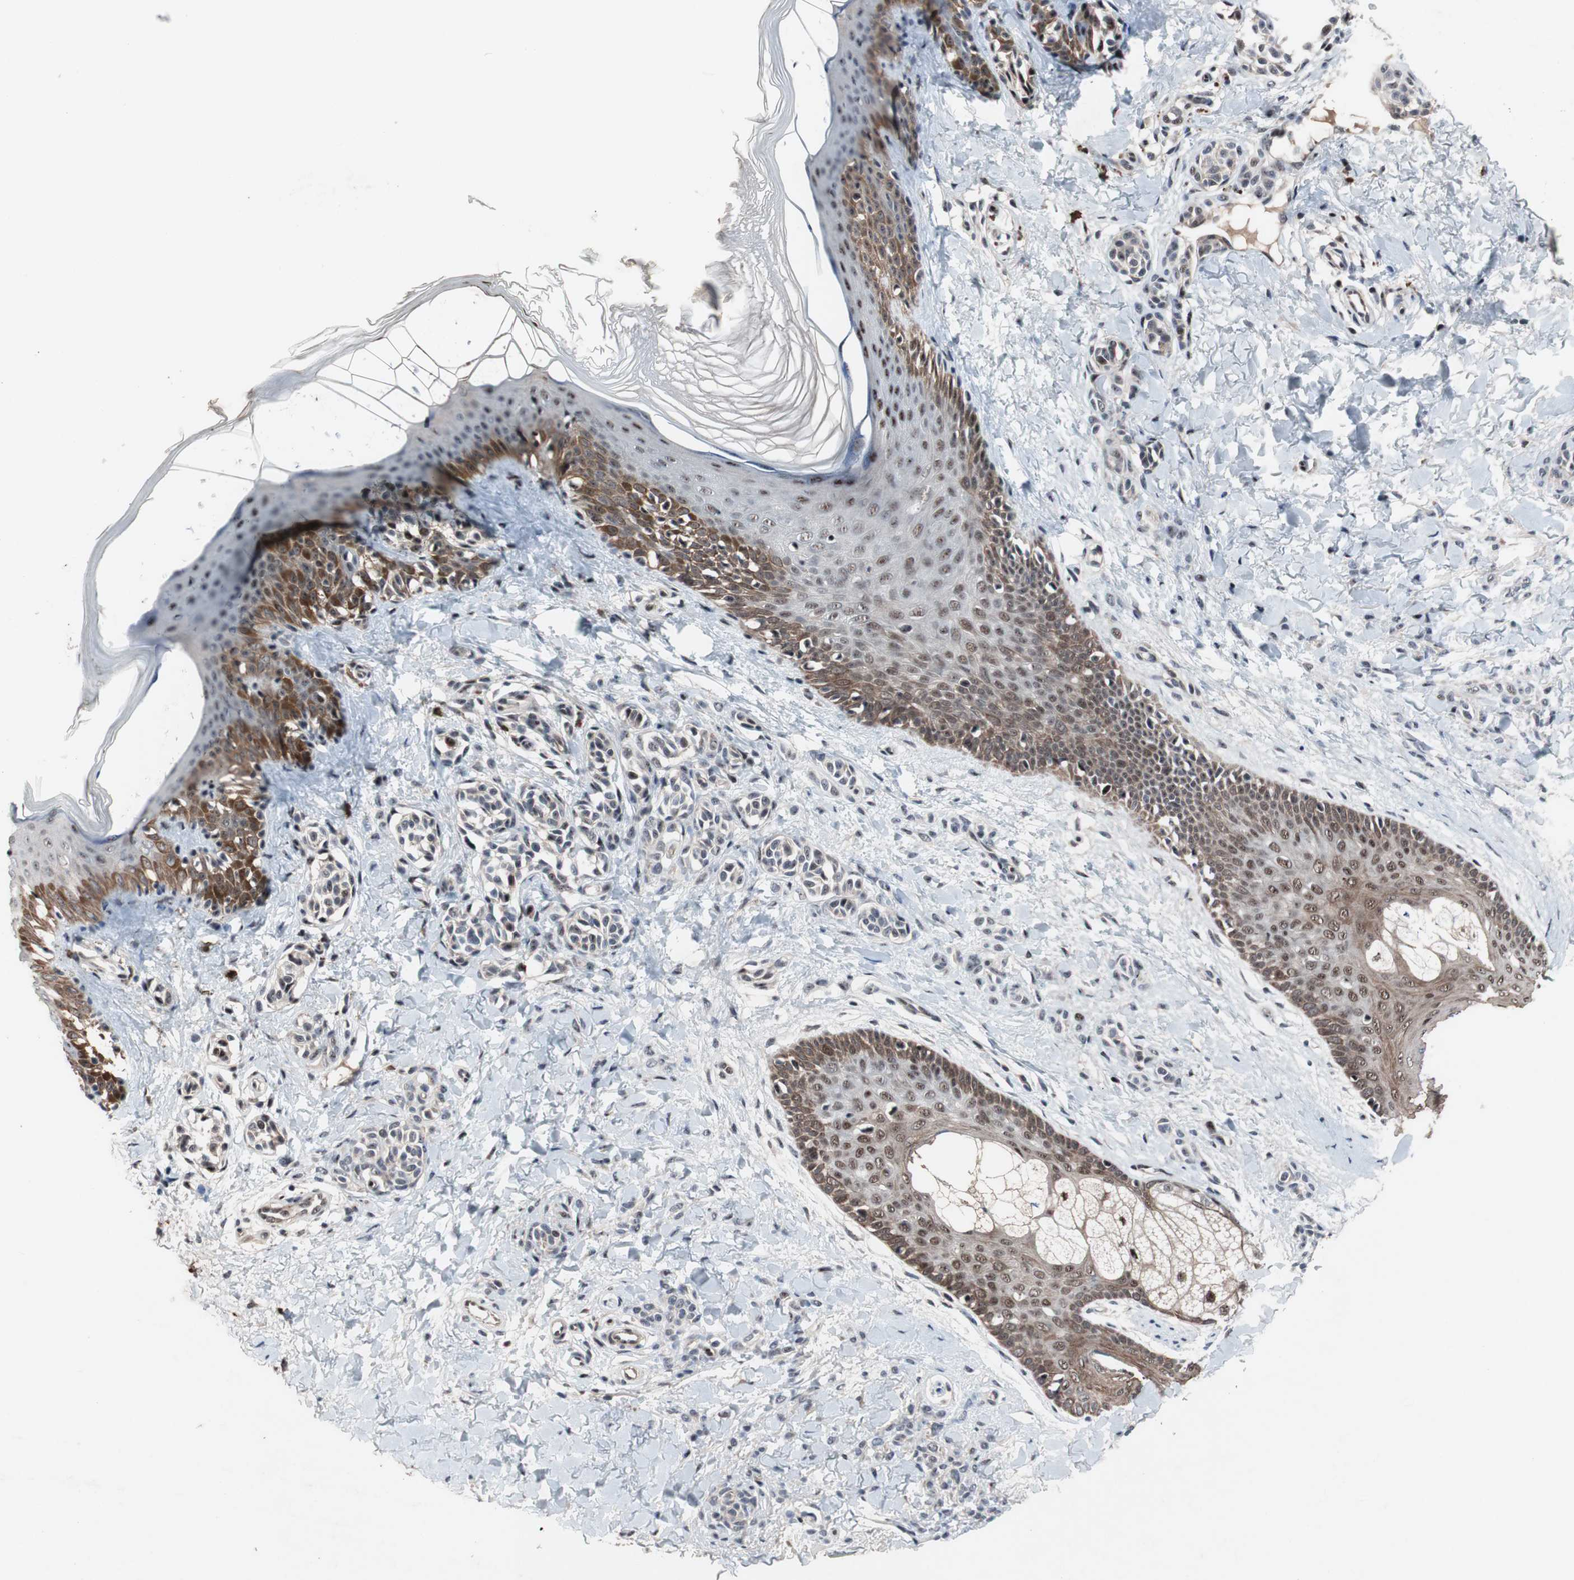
{"staining": {"intensity": "negative", "quantity": "none", "location": "none"}, "tissue": "skin", "cell_type": "Fibroblasts", "image_type": "normal", "snomed": [{"axis": "morphology", "description": "Normal tissue, NOS"}, {"axis": "topography", "description": "Skin"}], "caption": "The histopathology image displays no significant expression in fibroblasts of skin. (DAB immunohistochemistry (IHC) visualized using brightfield microscopy, high magnification).", "gene": "PINX1", "patient": {"sex": "male", "age": 16}}